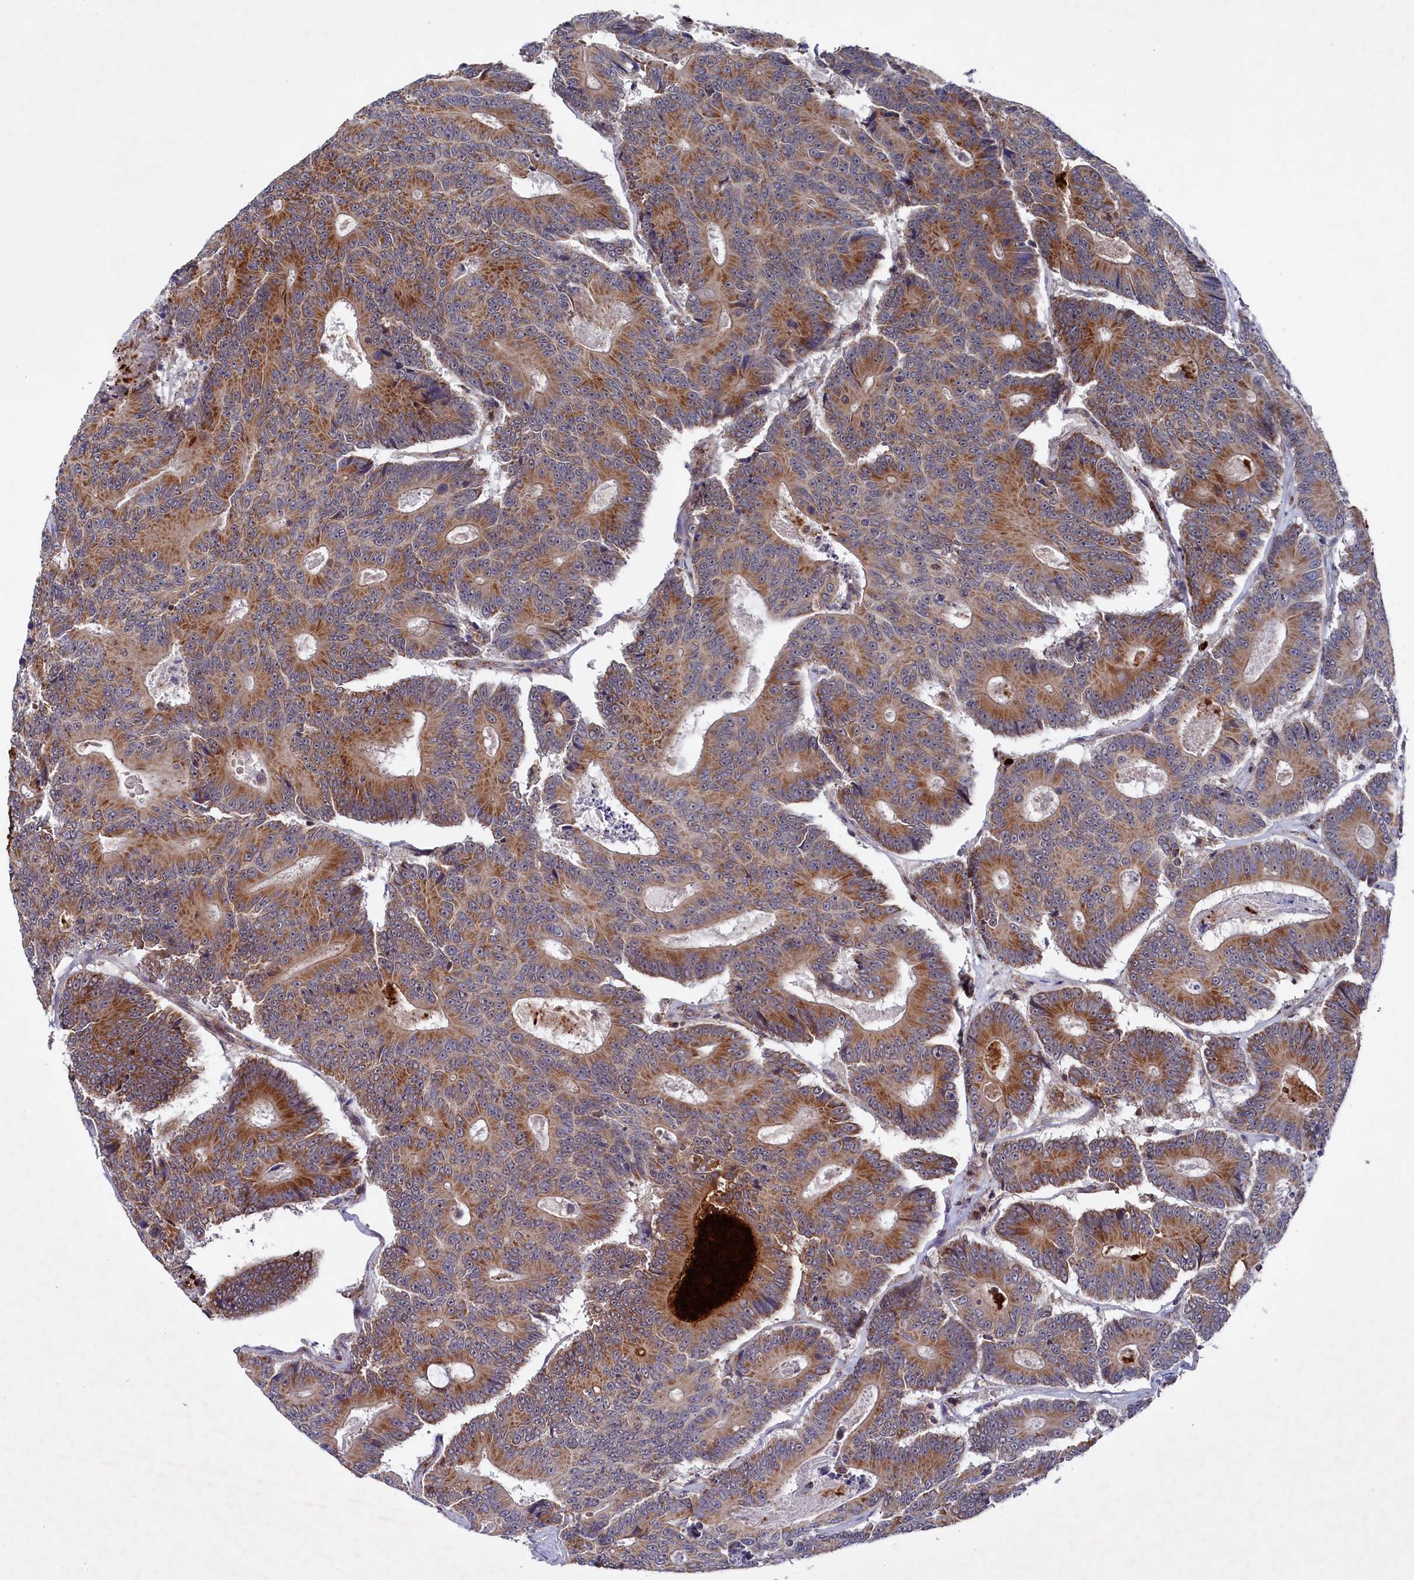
{"staining": {"intensity": "moderate", "quantity": ">75%", "location": "cytoplasmic/membranous"}, "tissue": "colorectal cancer", "cell_type": "Tumor cells", "image_type": "cancer", "snomed": [{"axis": "morphology", "description": "Adenocarcinoma, NOS"}, {"axis": "topography", "description": "Colon"}], "caption": "This photomicrograph exhibits immunohistochemistry staining of human colorectal adenocarcinoma, with medium moderate cytoplasmic/membranous expression in approximately >75% of tumor cells.", "gene": "CHCHD1", "patient": {"sex": "male", "age": 83}}